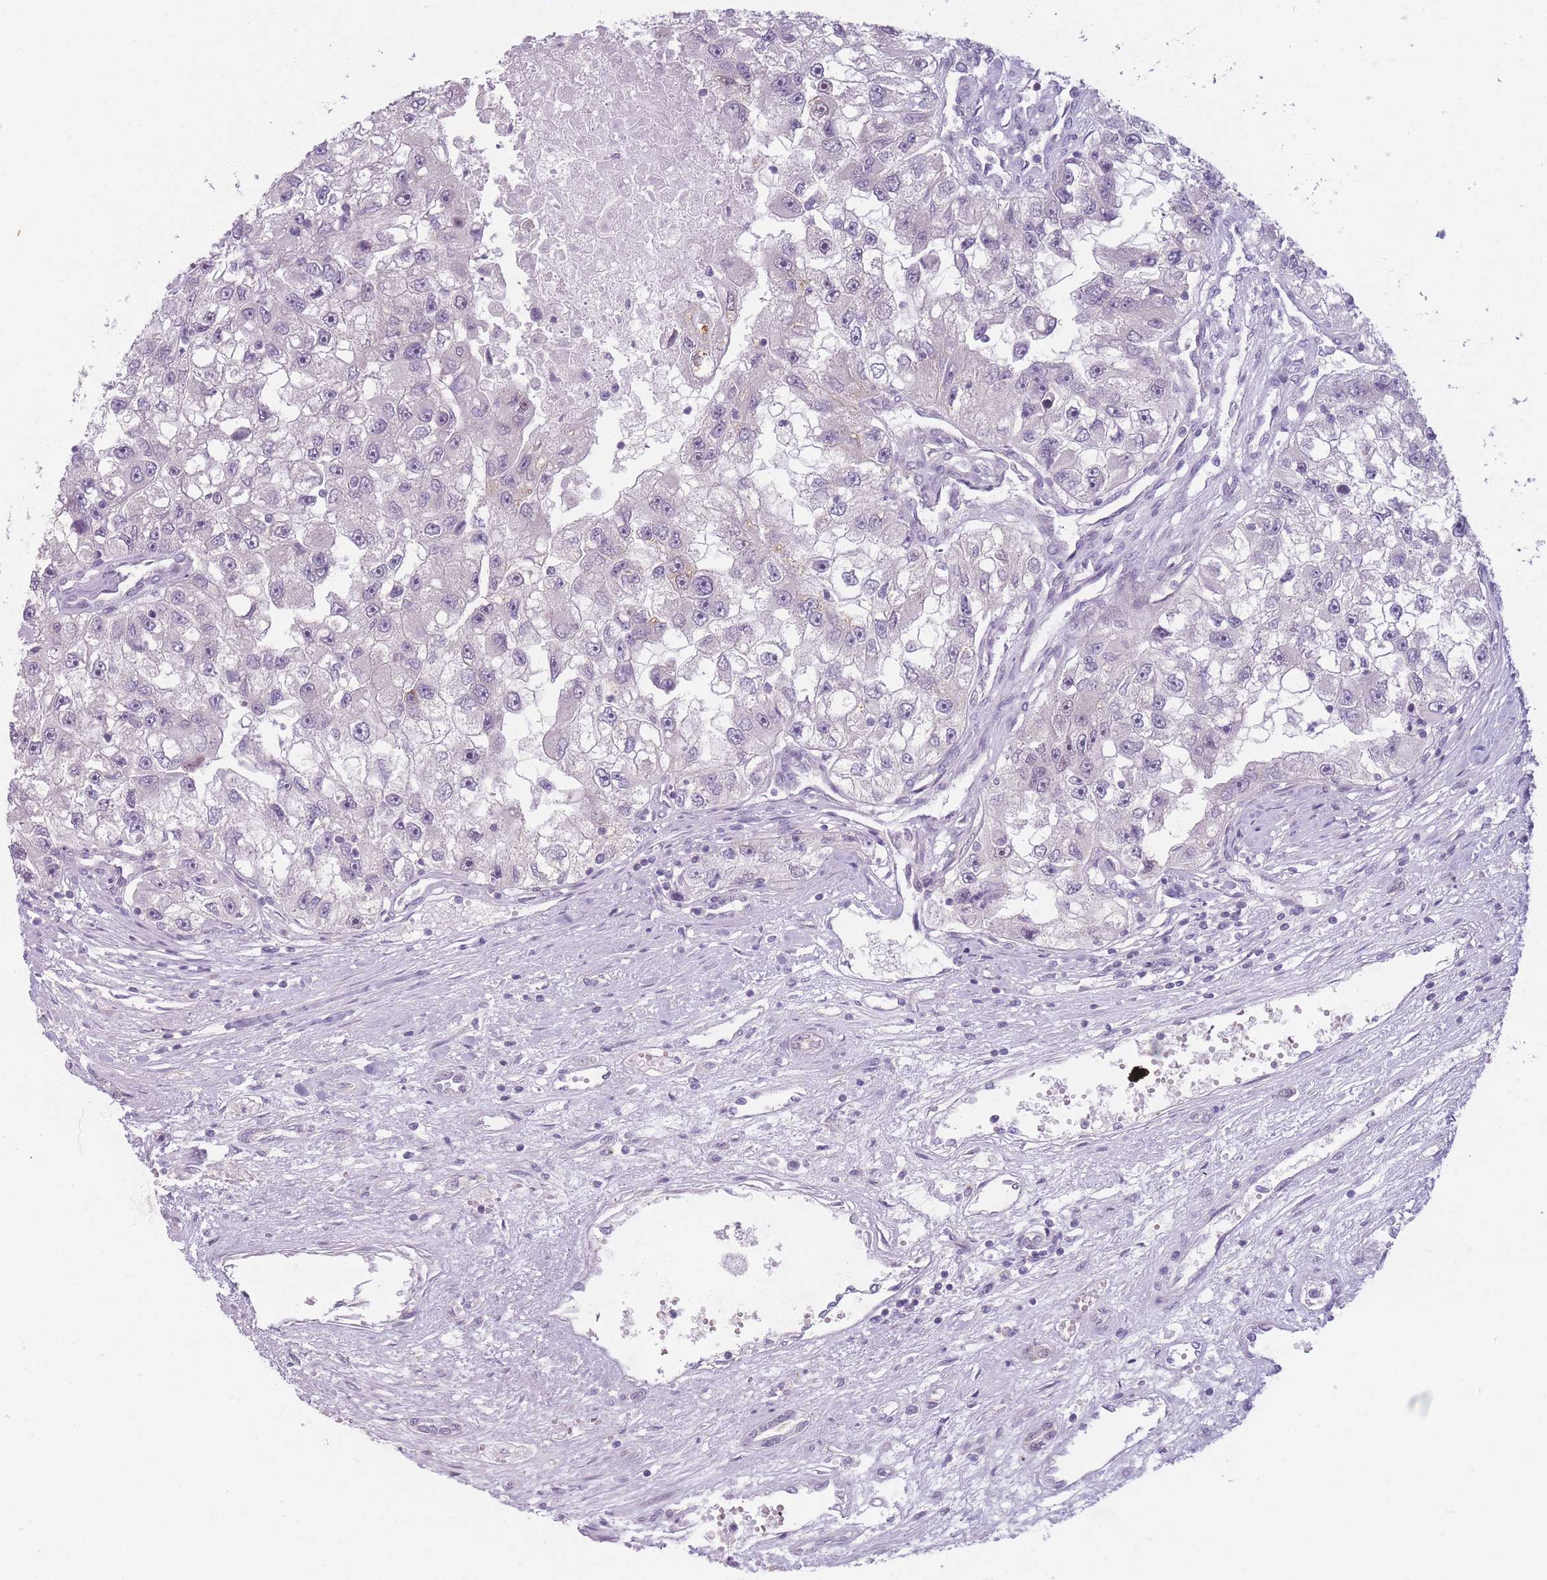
{"staining": {"intensity": "negative", "quantity": "none", "location": "none"}, "tissue": "renal cancer", "cell_type": "Tumor cells", "image_type": "cancer", "snomed": [{"axis": "morphology", "description": "Adenocarcinoma, NOS"}, {"axis": "topography", "description": "Kidney"}], "caption": "This is a image of IHC staining of renal adenocarcinoma, which shows no staining in tumor cells.", "gene": "ZNF439", "patient": {"sex": "male", "age": 63}}